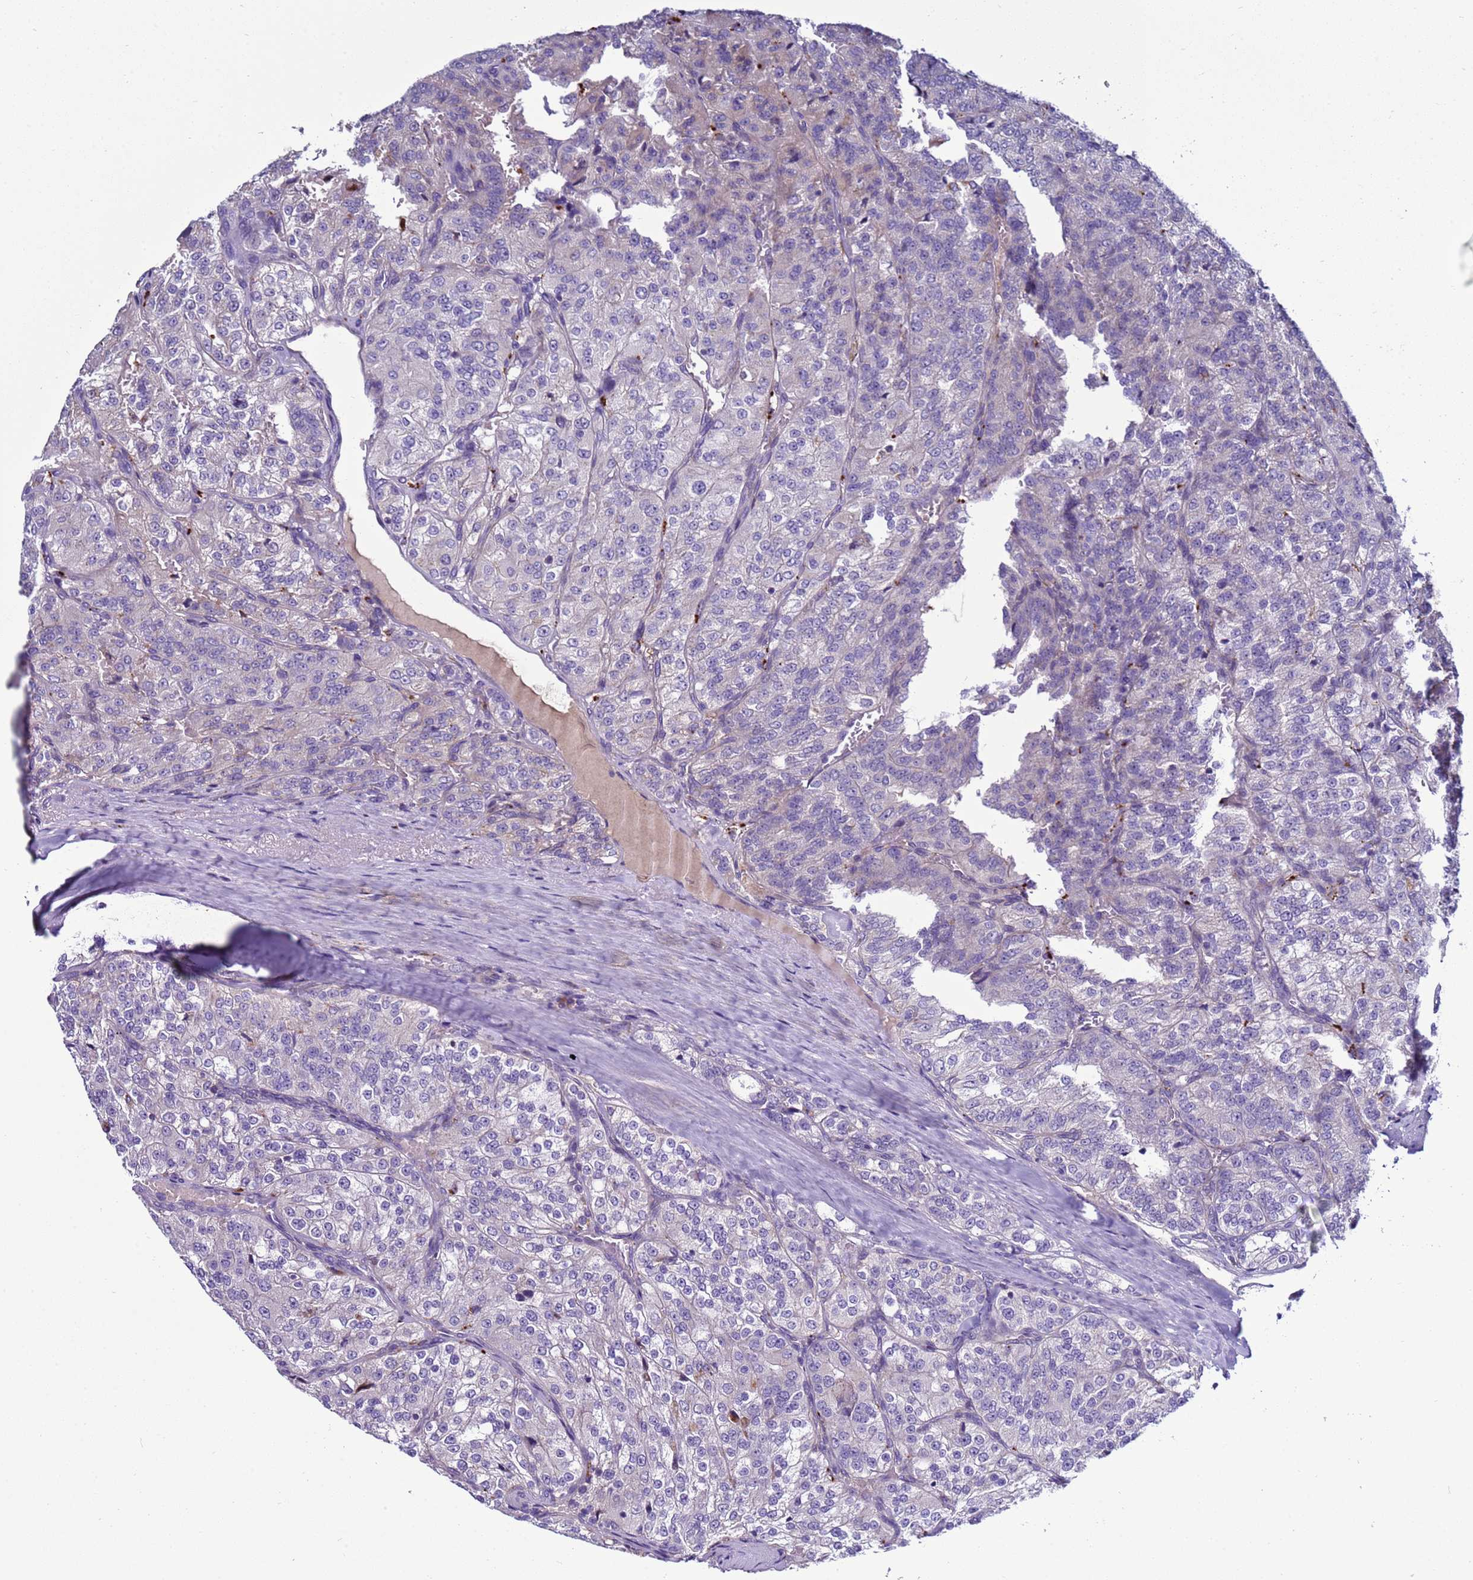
{"staining": {"intensity": "negative", "quantity": "none", "location": "none"}, "tissue": "renal cancer", "cell_type": "Tumor cells", "image_type": "cancer", "snomed": [{"axis": "morphology", "description": "Adenocarcinoma, NOS"}, {"axis": "topography", "description": "Kidney"}], "caption": "This image is of renal adenocarcinoma stained with immunohistochemistry (IHC) to label a protein in brown with the nuclei are counter-stained blue. There is no expression in tumor cells.", "gene": "NAT2", "patient": {"sex": "female", "age": 63}}